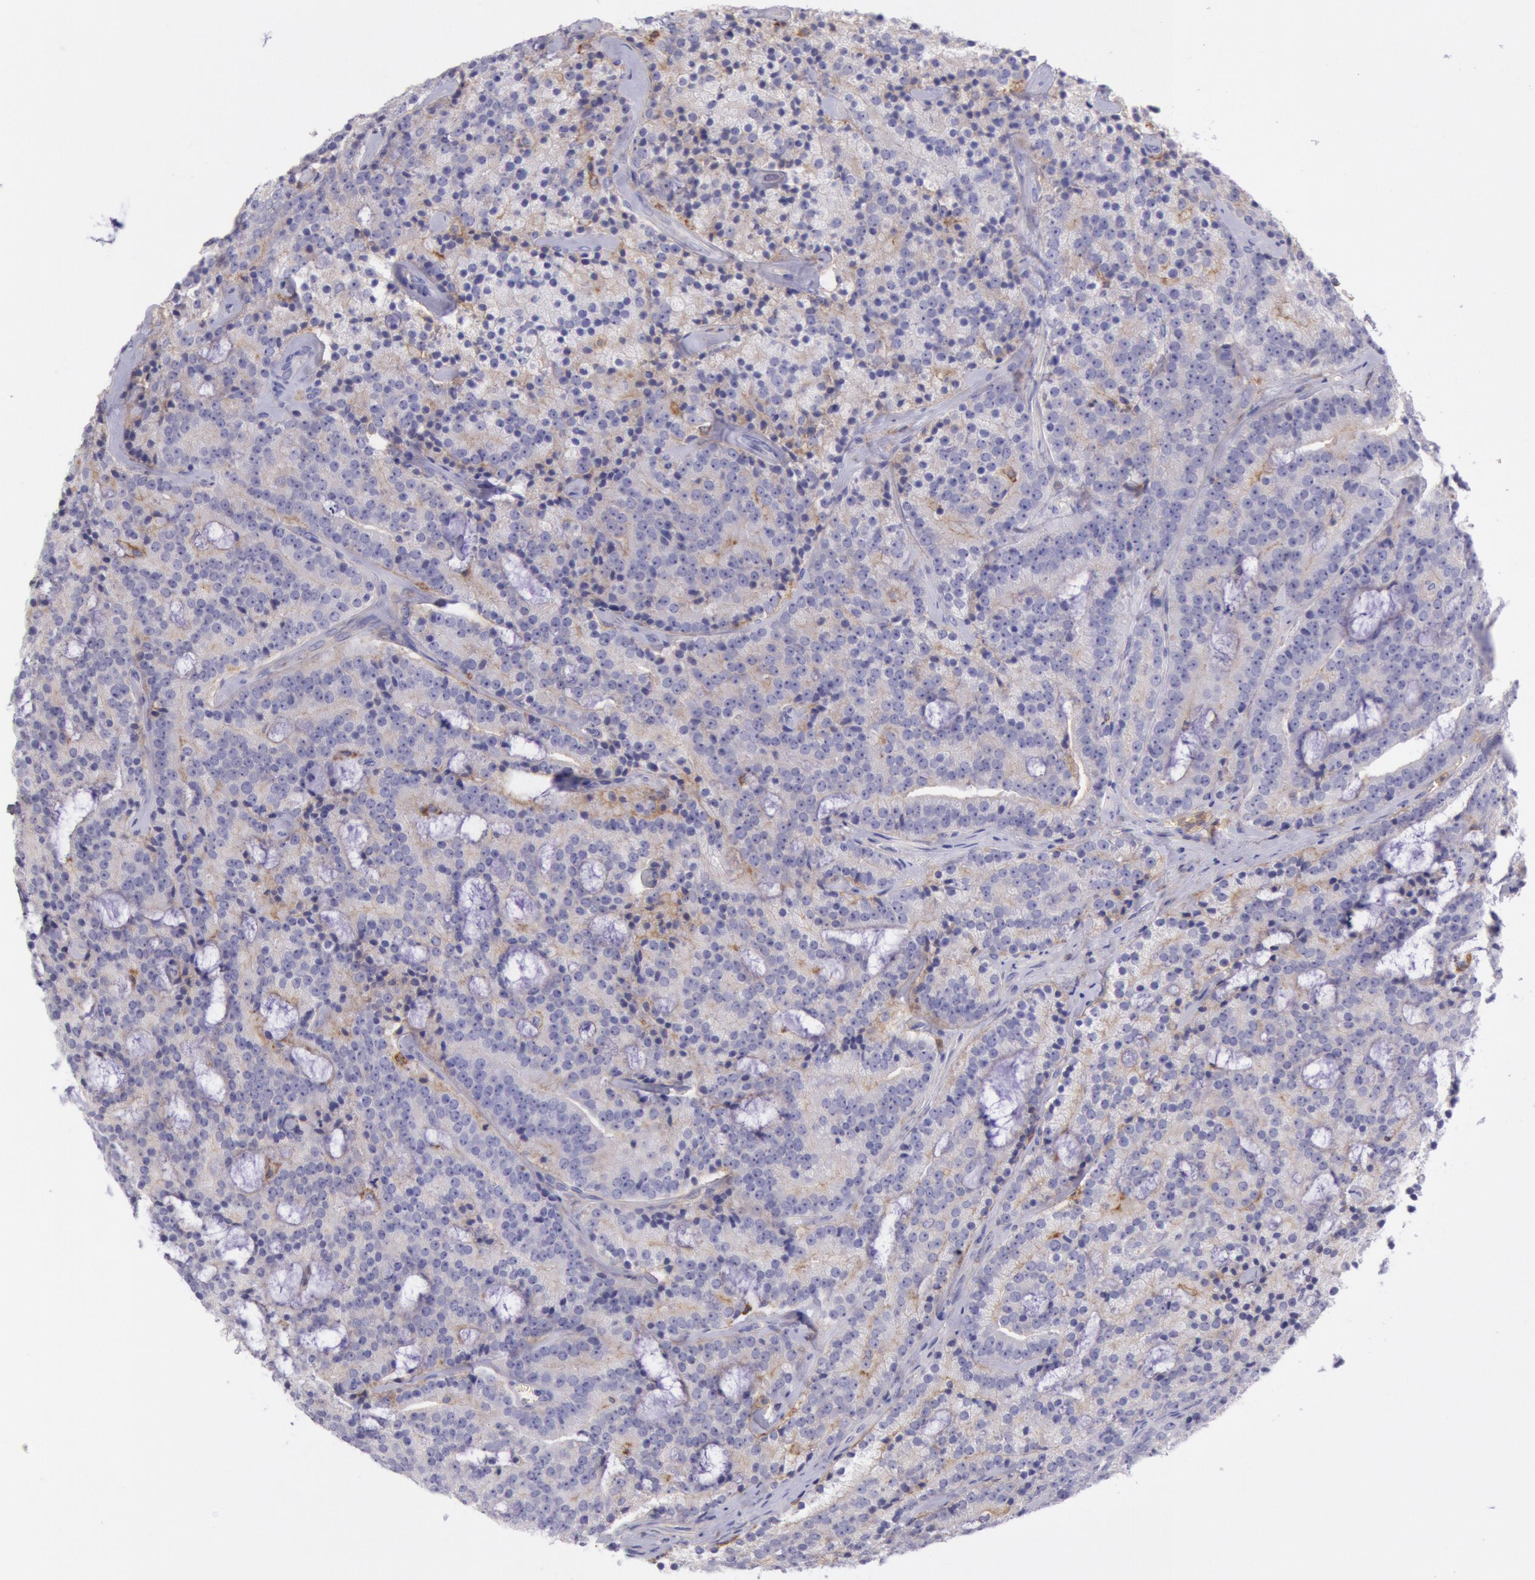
{"staining": {"intensity": "weak", "quantity": "<25%", "location": "cytoplasmic/membranous"}, "tissue": "prostate cancer", "cell_type": "Tumor cells", "image_type": "cancer", "snomed": [{"axis": "morphology", "description": "Adenocarcinoma, Medium grade"}, {"axis": "topography", "description": "Prostate"}], "caption": "Prostate cancer was stained to show a protein in brown. There is no significant staining in tumor cells.", "gene": "LYN", "patient": {"sex": "male", "age": 65}}